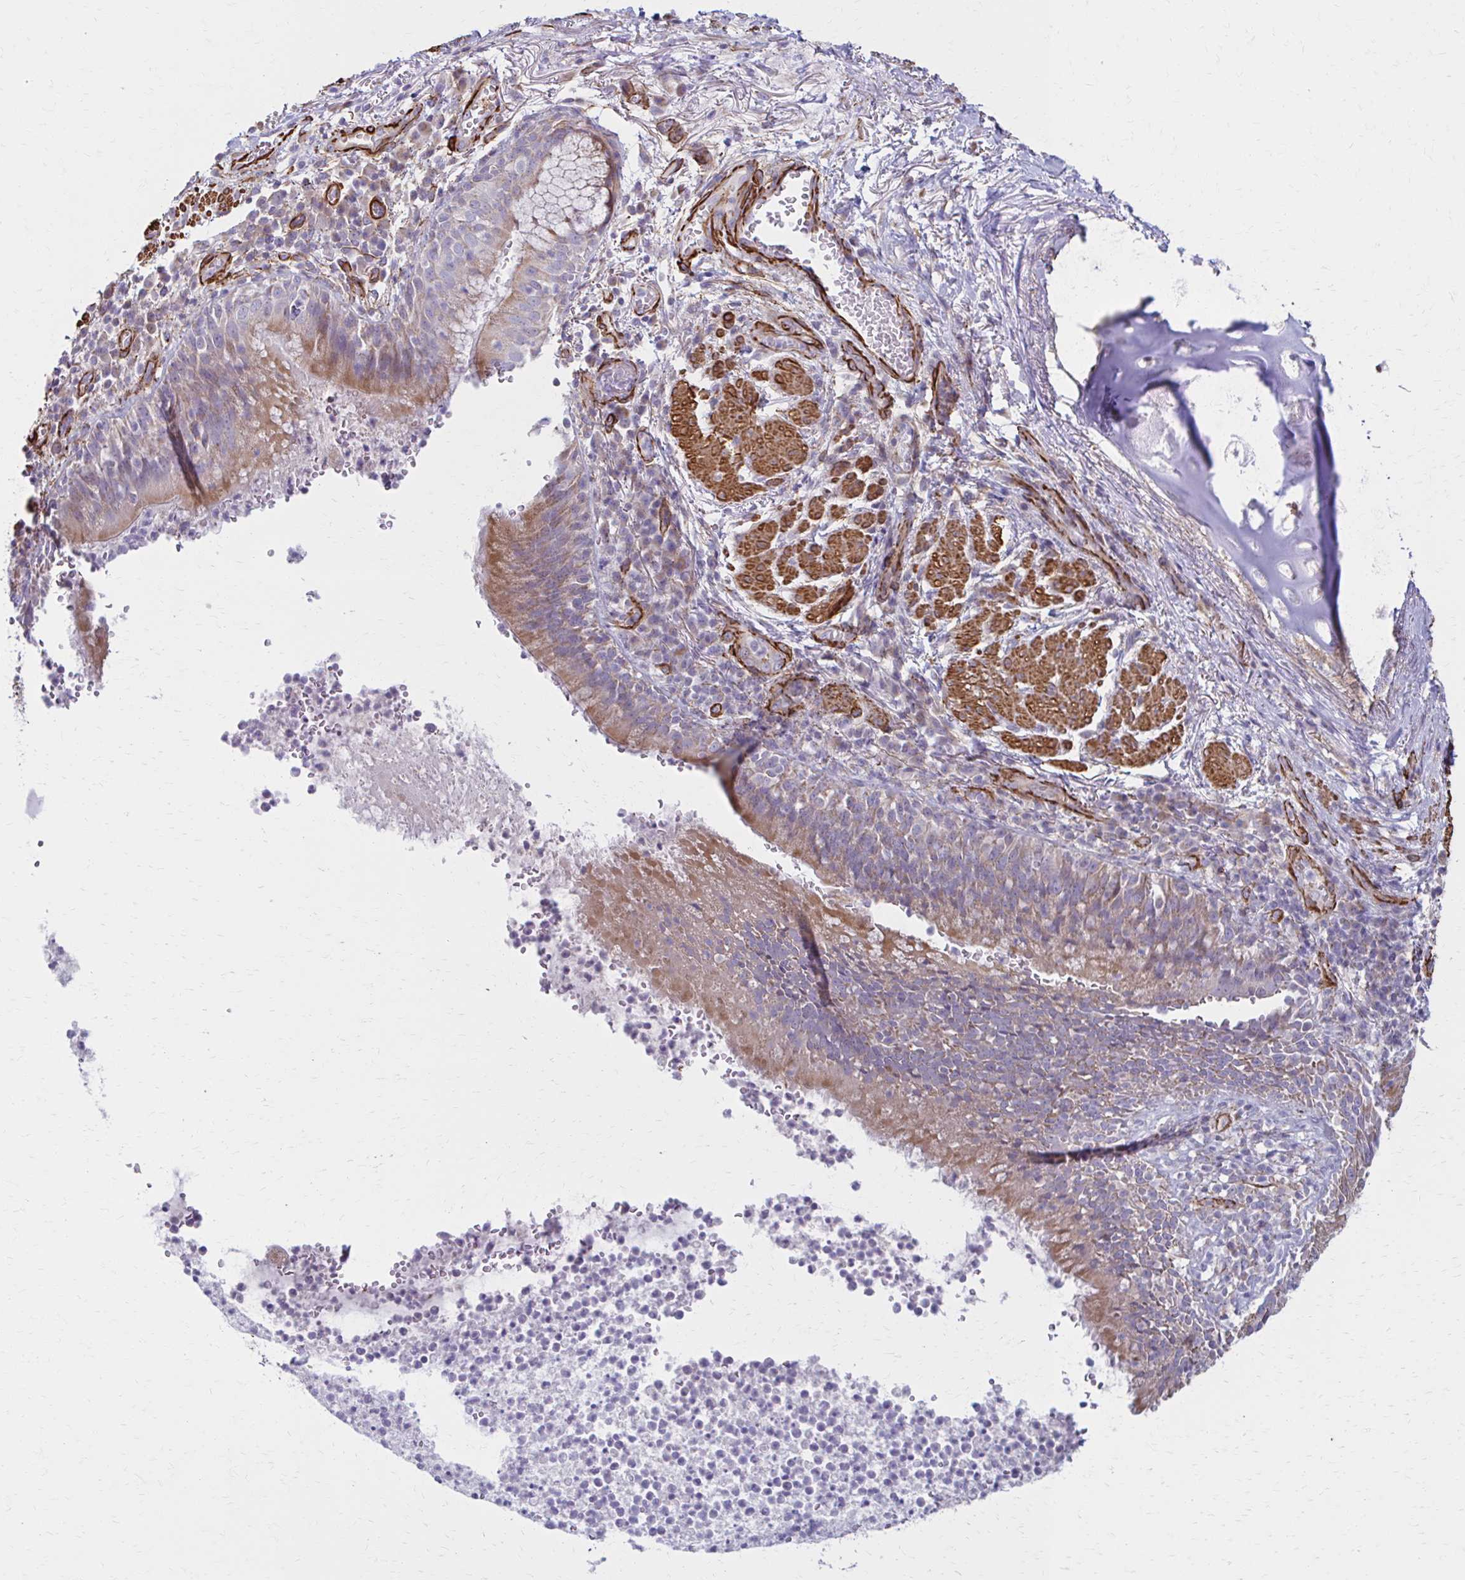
{"staining": {"intensity": "moderate", "quantity": "25%-75%", "location": "cytoplasmic/membranous"}, "tissue": "bronchus", "cell_type": "Respiratory epithelial cells", "image_type": "normal", "snomed": [{"axis": "morphology", "description": "Normal tissue, NOS"}, {"axis": "topography", "description": "Lymph node"}, {"axis": "topography", "description": "Bronchus"}], "caption": "Bronchus stained for a protein shows moderate cytoplasmic/membranous positivity in respiratory epithelial cells. (DAB (3,3'-diaminobenzidine) IHC with brightfield microscopy, high magnification).", "gene": "TIMMDC1", "patient": {"sex": "male", "age": 56}}